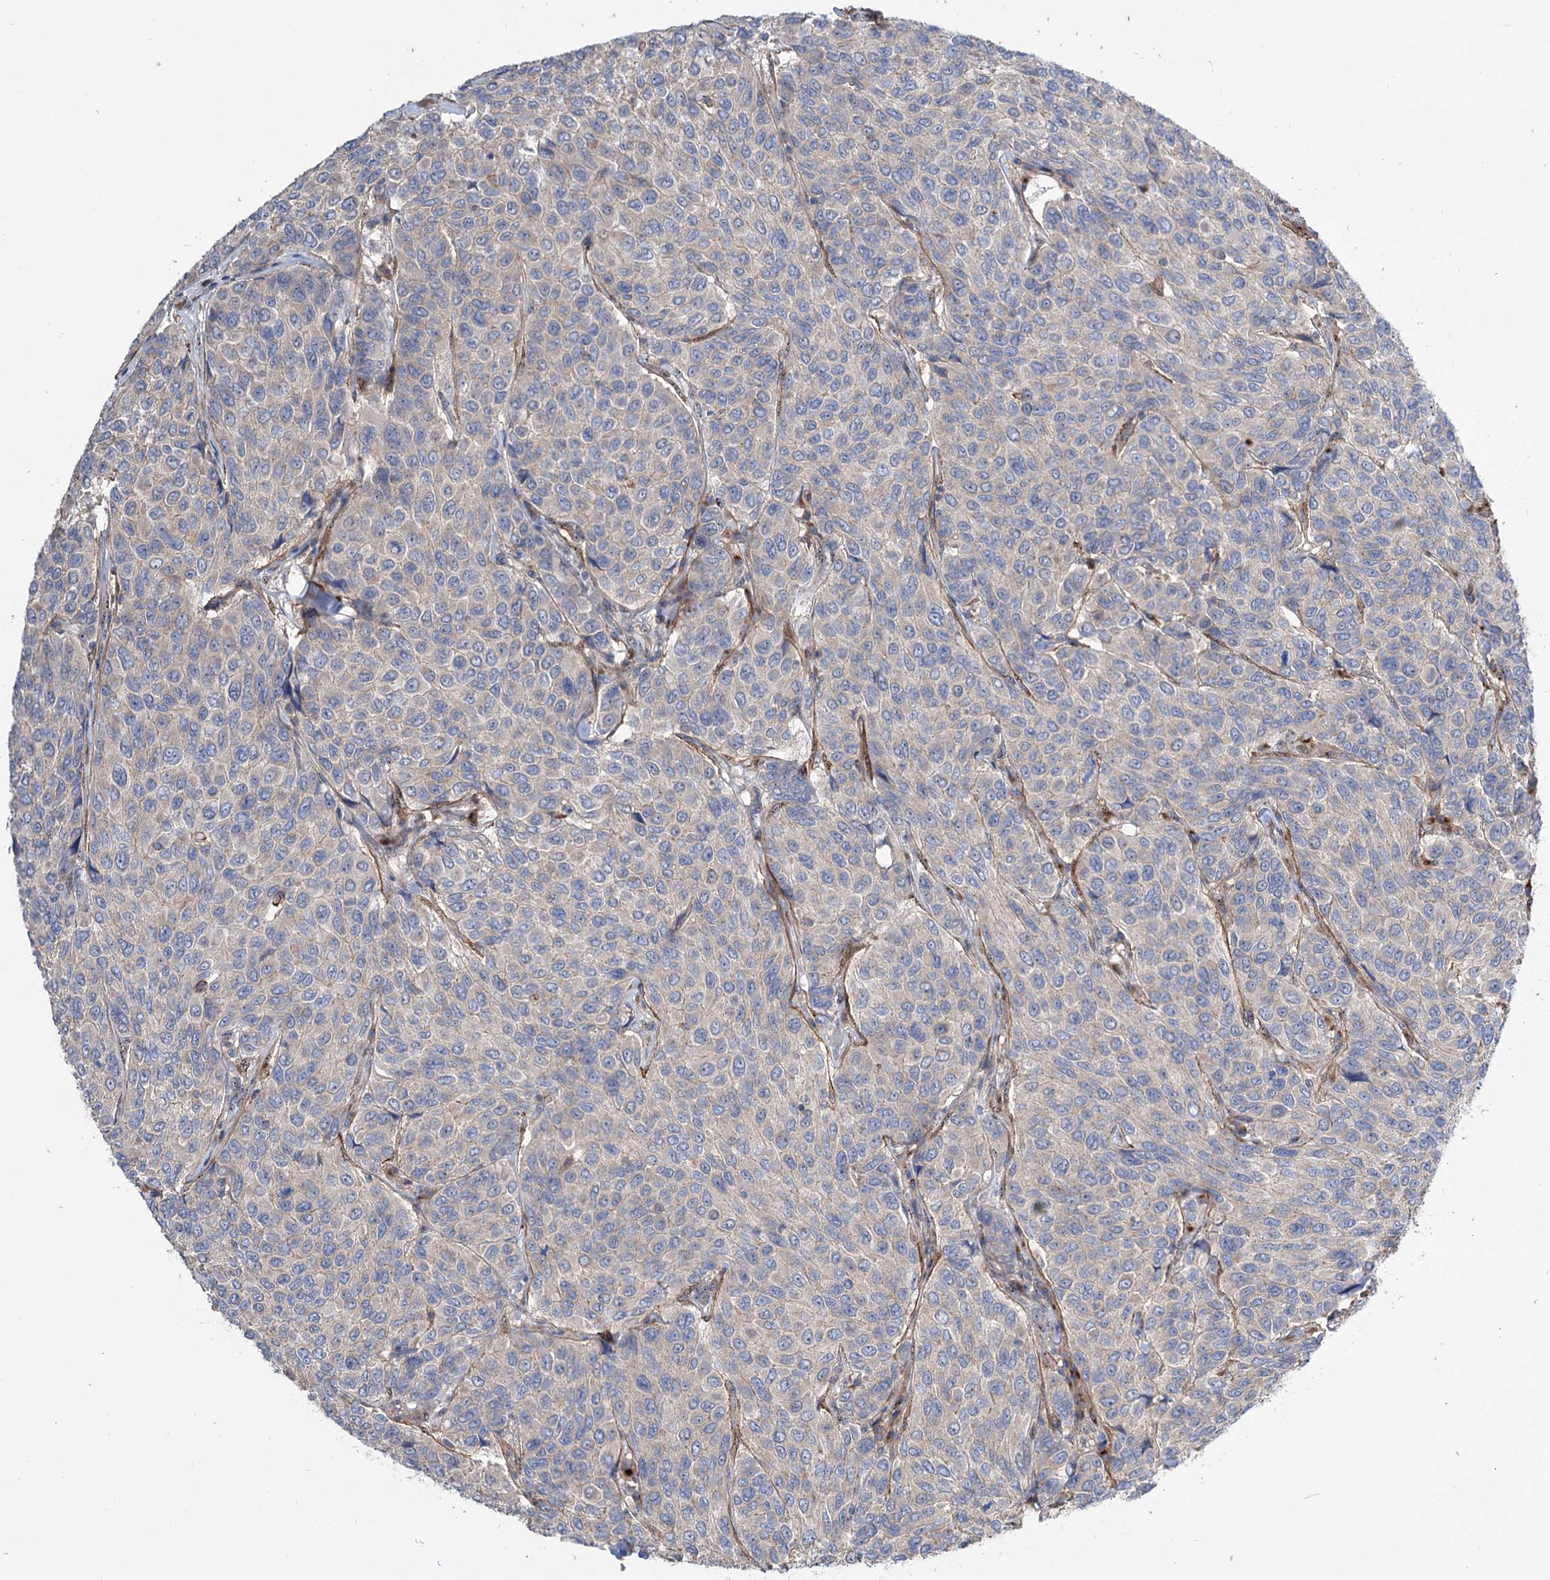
{"staining": {"intensity": "weak", "quantity": "<25%", "location": "cytoplasmic/membranous"}, "tissue": "breast cancer", "cell_type": "Tumor cells", "image_type": "cancer", "snomed": [{"axis": "morphology", "description": "Duct carcinoma"}, {"axis": "topography", "description": "Breast"}], "caption": "Tumor cells are negative for protein expression in human breast infiltrating ductal carcinoma.", "gene": "SEC24A", "patient": {"sex": "female", "age": 55}}